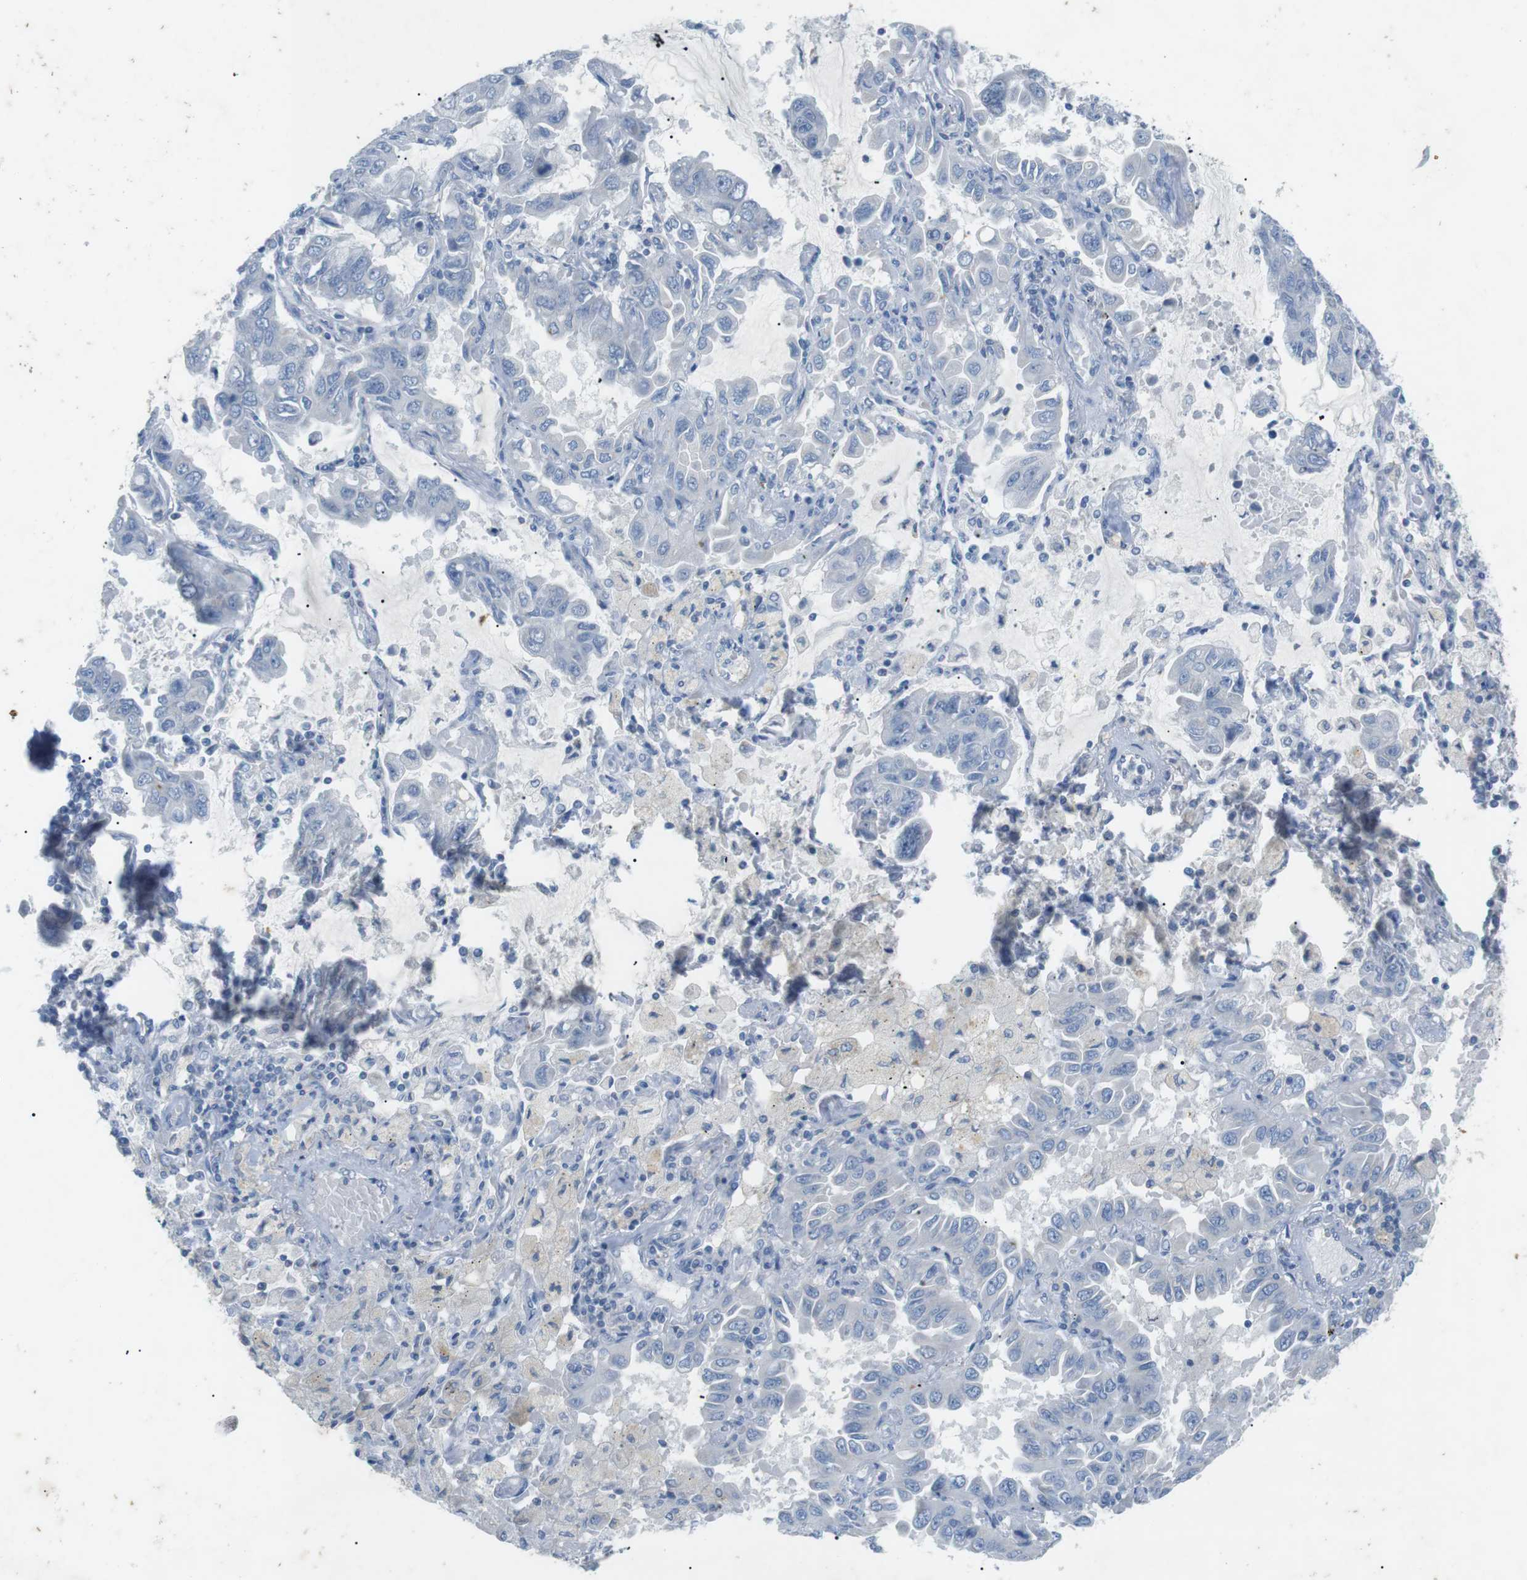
{"staining": {"intensity": "negative", "quantity": "none", "location": "none"}, "tissue": "lung cancer", "cell_type": "Tumor cells", "image_type": "cancer", "snomed": [{"axis": "morphology", "description": "Adenocarcinoma, NOS"}, {"axis": "topography", "description": "Lung"}], "caption": "DAB immunohistochemical staining of adenocarcinoma (lung) reveals no significant expression in tumor cells. (Brightfield microscopy of DAB immunohistochemistry at high magnification).", "gene": "SALL4", "patient": {"sex": "male", "age": 64}}